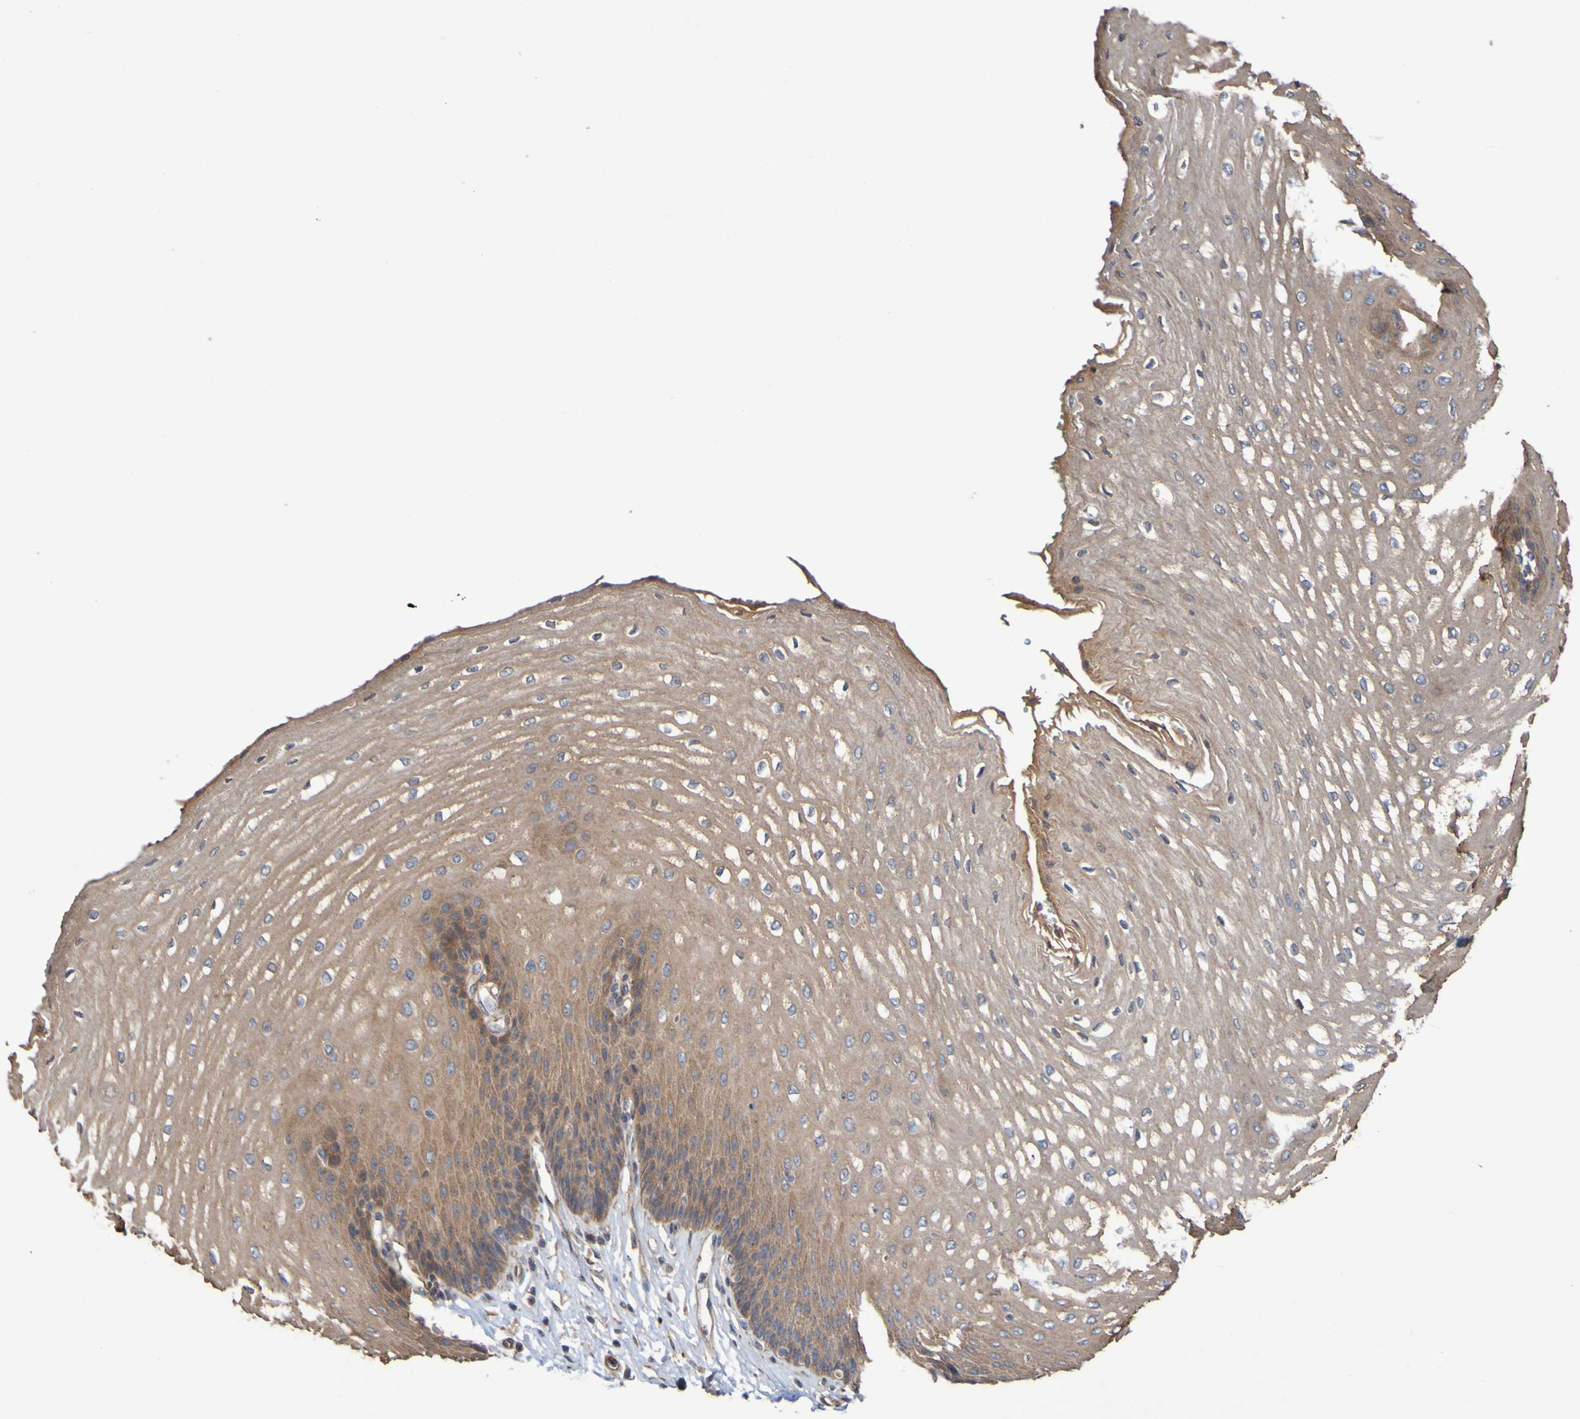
{"staining": {"intensity": "moderate", "quantity": ">75%", "location": "cytoplasmic/membranous"}, "tissue": "esophagus", "cell_type": "Squamous epithelial cells", "image_type": "normal", "snomed": [{"axis": "morphology", "description": "Normal tissue, NOS"}, {"axis": "topography", "description": "Esophagus"}], "caption": "Protein expression analysis of unremarkable human esophagus reveals moderate cytoplasmic/membranous positivity in about >75% of squamous epithelial cells.", "gene": "UCN", "patient": {"sex": "male", "age": 54}}